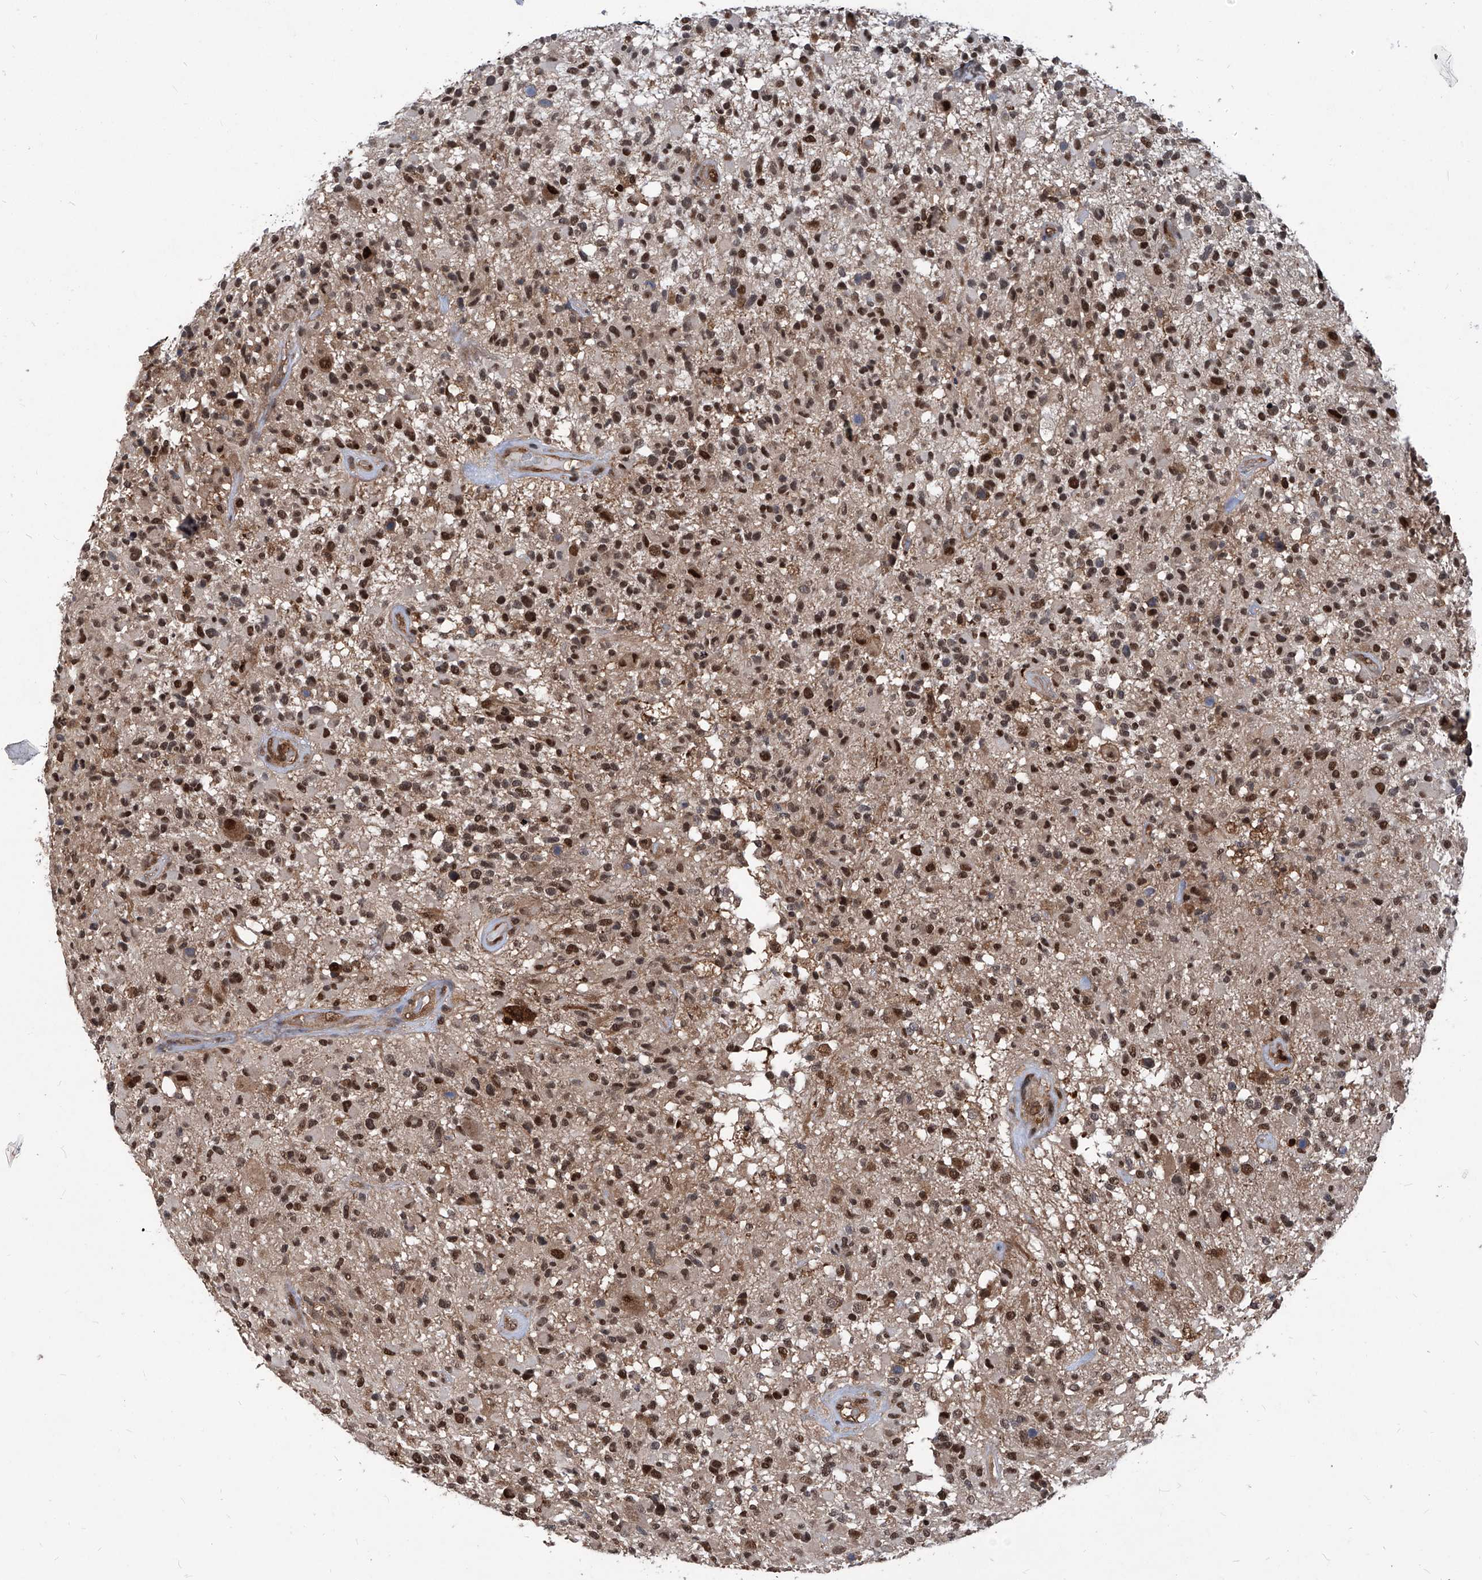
{"staining": {"intensity": "strong", "quantity": ">75%", "location": "nuclear"}, "tissue": "glioma", "cell_type": "Tumor cells", "image_type": "cancer", "snomed": [{"axis": "morphology", "description": "Glioma, malignant, High grade"}, {"axis": "morphology", "description": "Glioblastoma, NOS"}, {"axis": "topography", "description": "Brain"}], "caption": "Immunohistochemical staining of human glioma displays high levels of strong nuclear staining in approximately >75% of tumor cells. (Brightfield microscopy of DAB IHC at high magnification).", "gene": "PSMB1", "patient": {"sex": "male", "age": 60}}